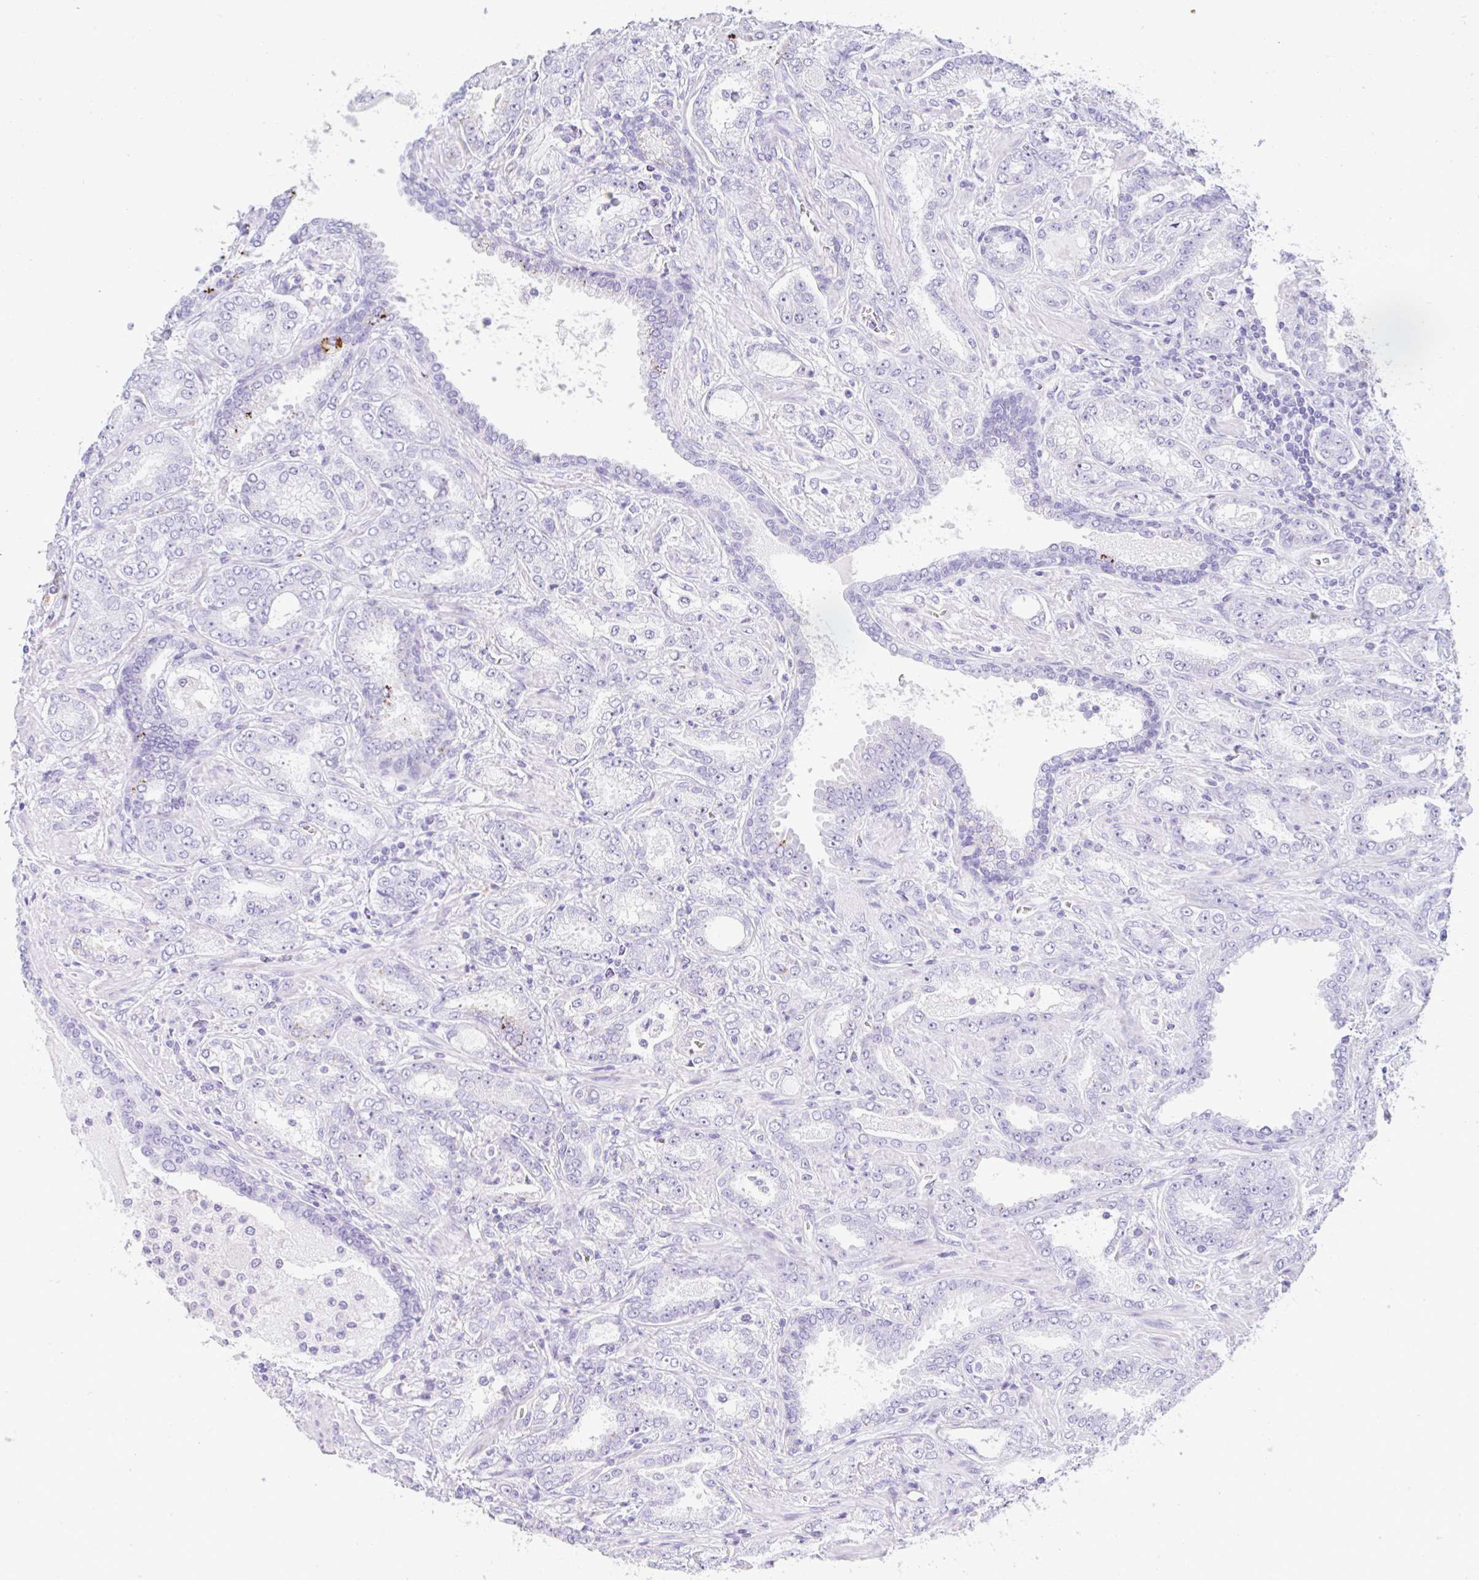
{"staining": {"intensity": "negative", "quantity": "none", "location": "none"}, "tissue": "prostate cancer", "cell_type": "Tumor cells", "image_type": "cancer", "snomed": [{"axis": "morphology", "description": "Adenocarcinoma, High grade"}, {"axis": "topography", "description": "Prostate"}], "caption": "There is no significant staining in tumor cells of prostate cancer.", "gene": "NDUFAF8", "patient": {"sex": "male", "age": 72}}